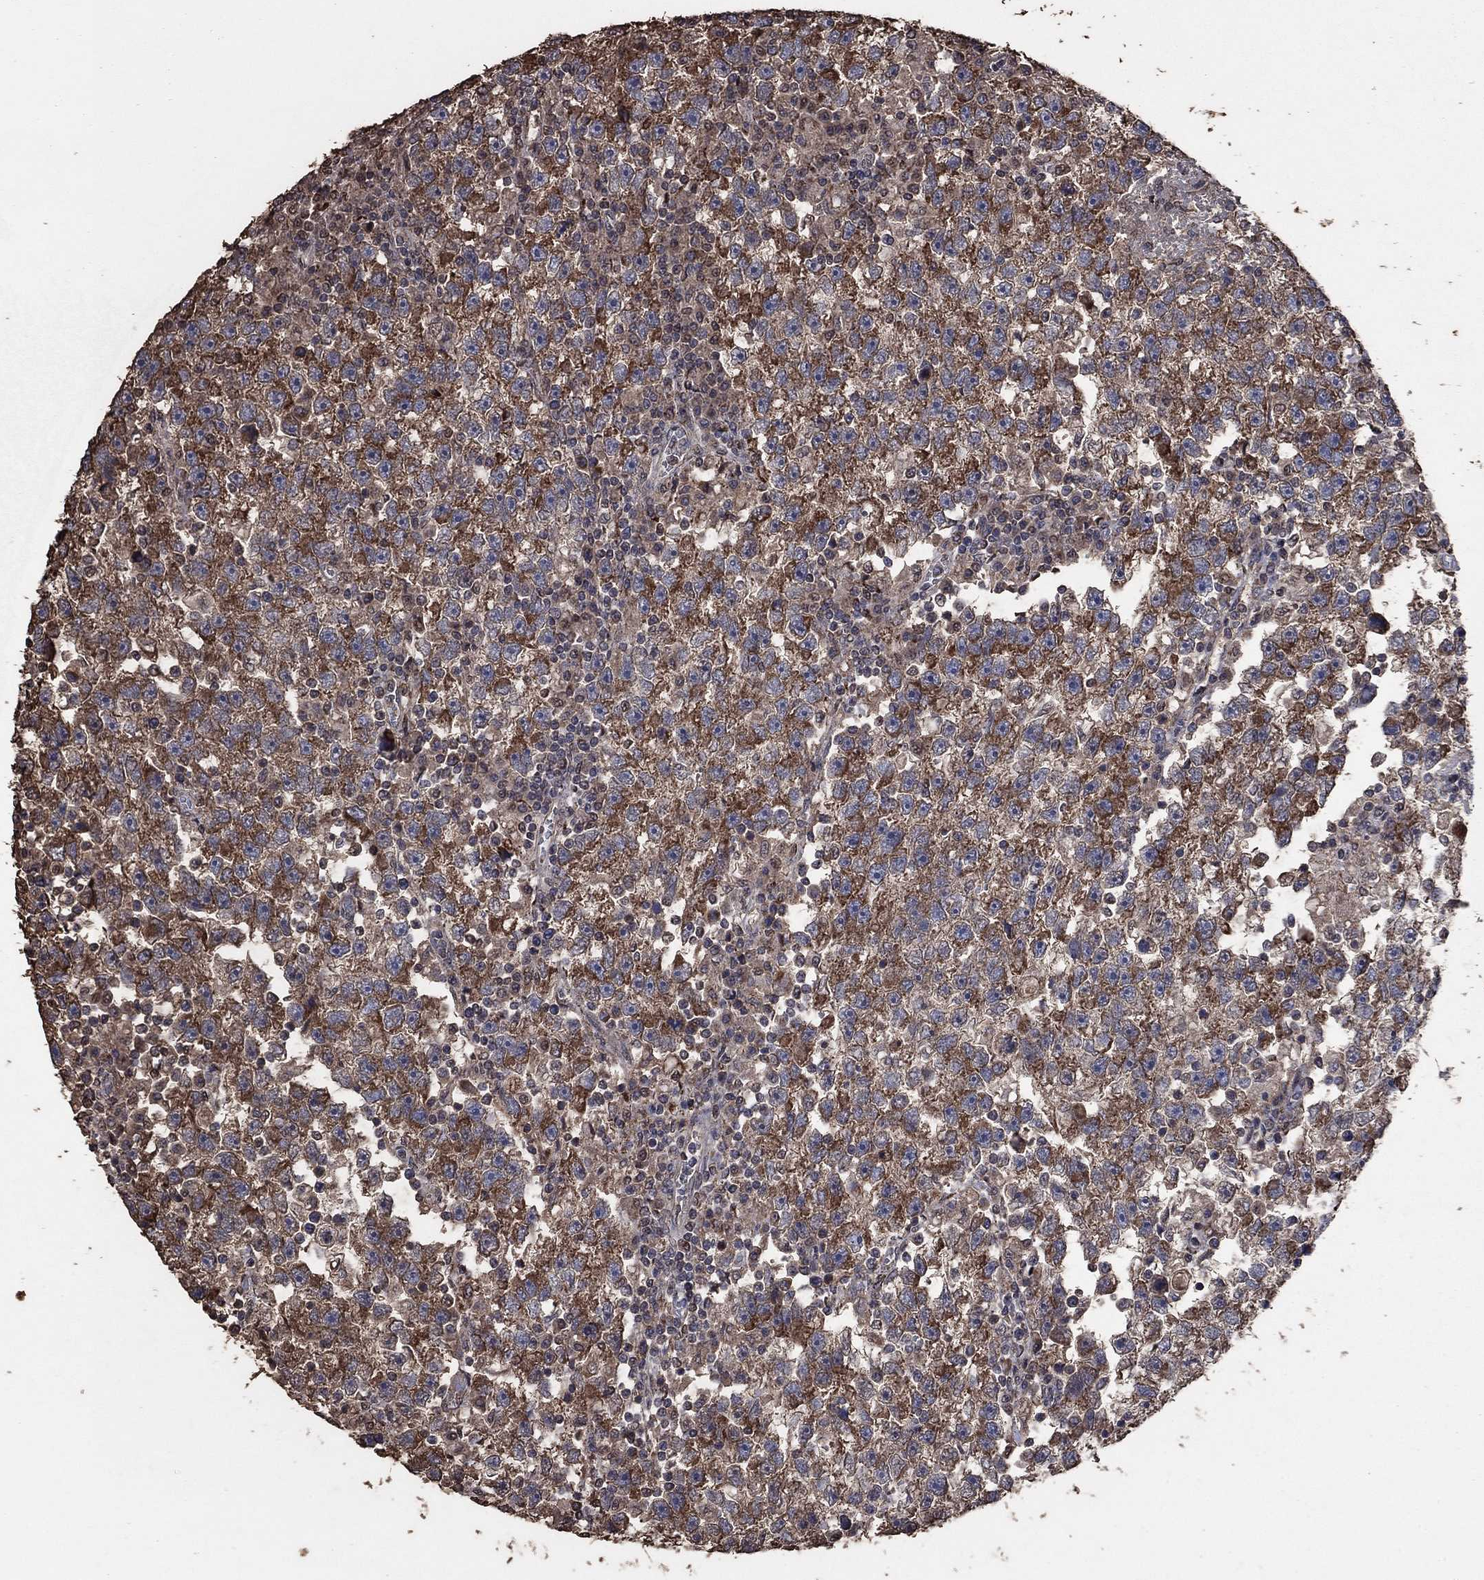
{"staining": {"intensity": "strong", "quantity": "25%-75%", "location": "cytoplasmic/membranous"}, "tissue": "testis cancer", "cell_type": "Tumor cells", "image_type": "cancer", "snomed": [{"axis": "morphology", "description": "Seminoma, NOS"}, {"axis": "topography", "description": "Testis"}], "caption": "Tumor cells demonstrate strong cytoplasmic/membranous expression in approximately 25%-75% of cells in testis seminoma. (DAB (3,3'-diaminobenzidine) IHC, brown staining for protein, blue staining for nuclei).", "gene": "MRPS24", "patient": {"sex": "male", "age": 47}}